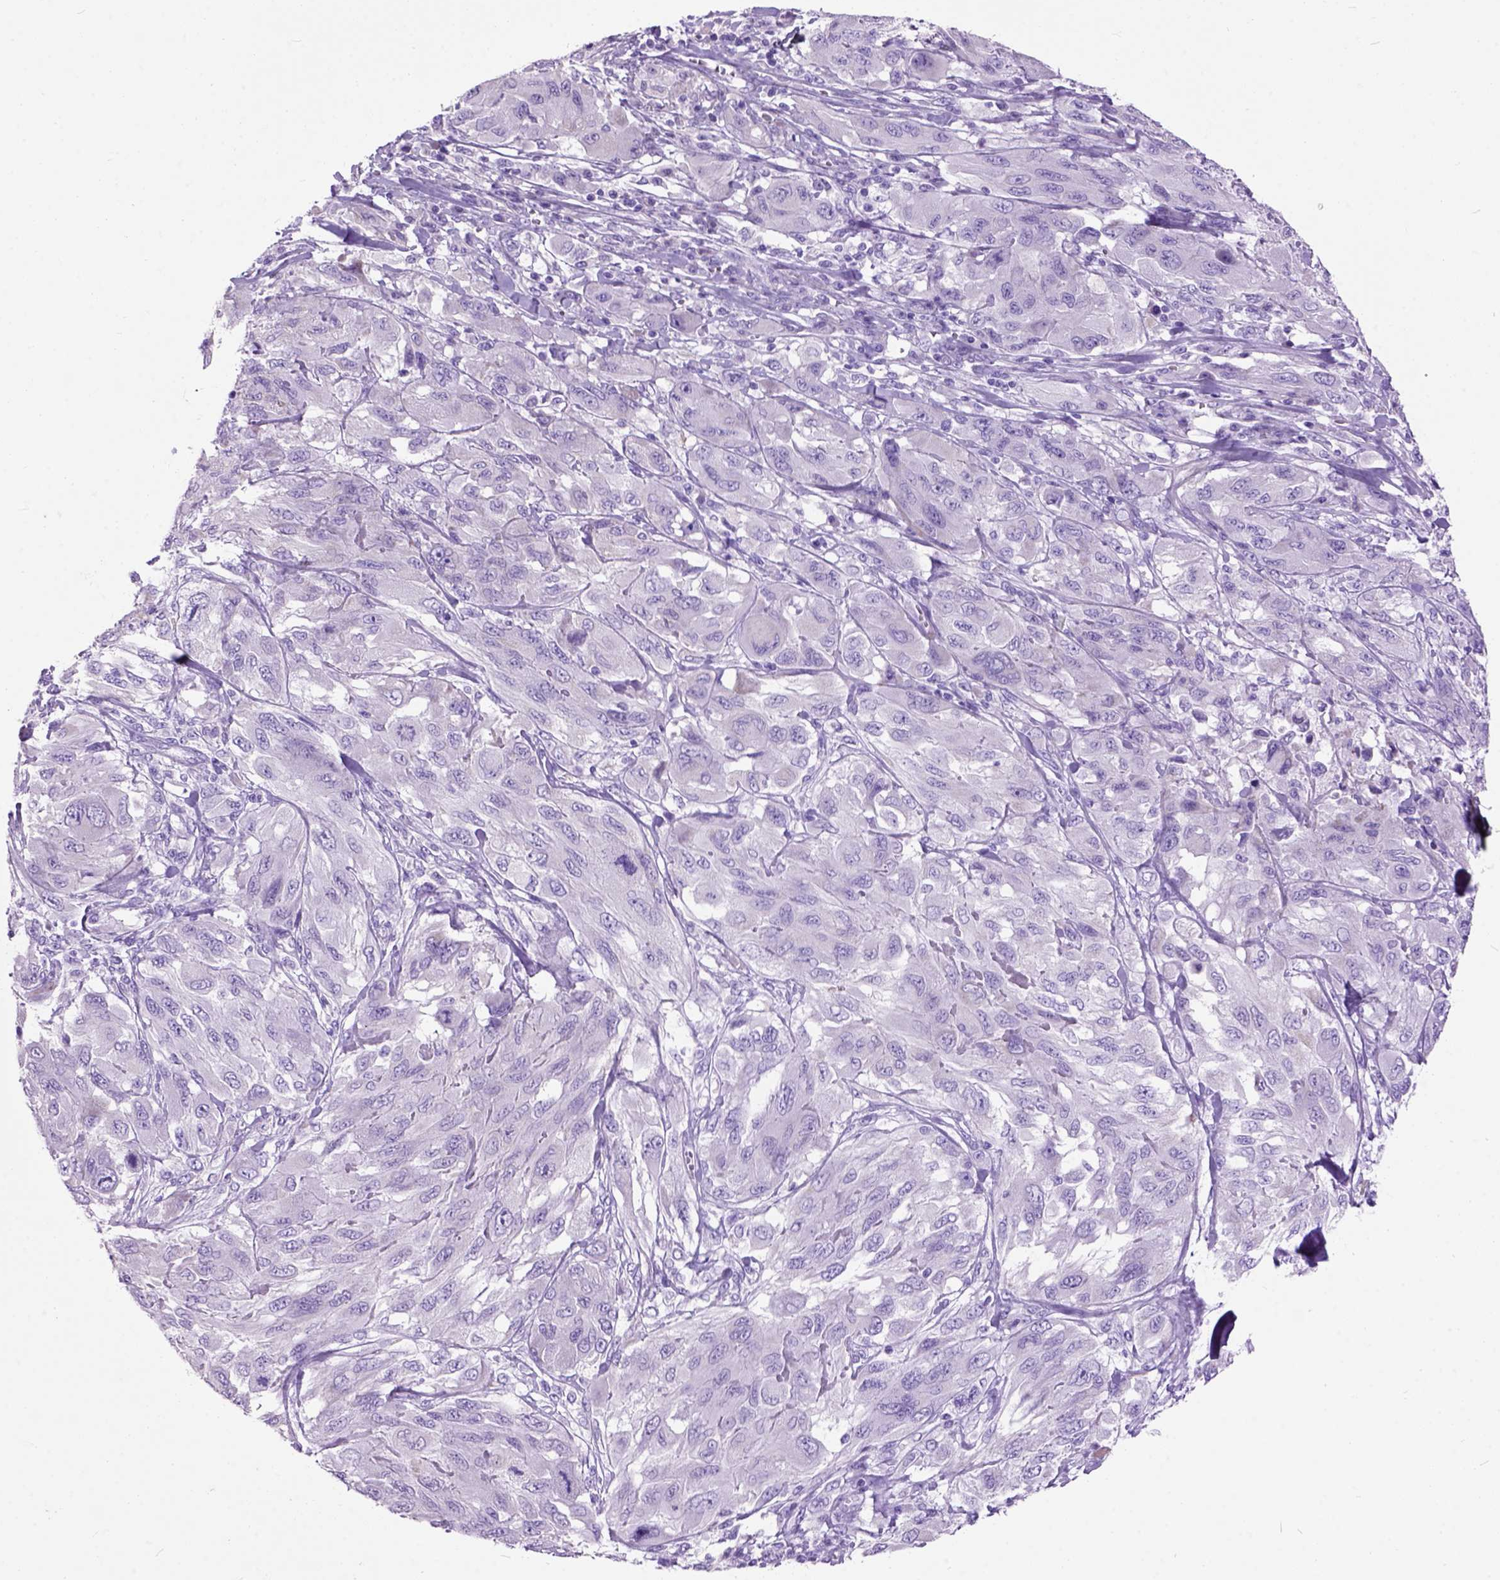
{"staining": {"intensity": "negative", "quantity": "none", "location": "none"}, "tissue": "melanoma", "cell_type": "Tumor cells", "image_type": "cancer", "snomed": [{"axis": "morphology", "description": "Malignant melanoma, NOS"}, {"axis": "topography", "description": "Skin"}], "caption": "IHC image of neoplastic tissue: human melanoma stained with DAB (3,3'-diaminobenzidine) reveals no significant protein positivity in tumor cells.", "gene": "MAPT", "patient": {"sex": "female", "age": 91}}